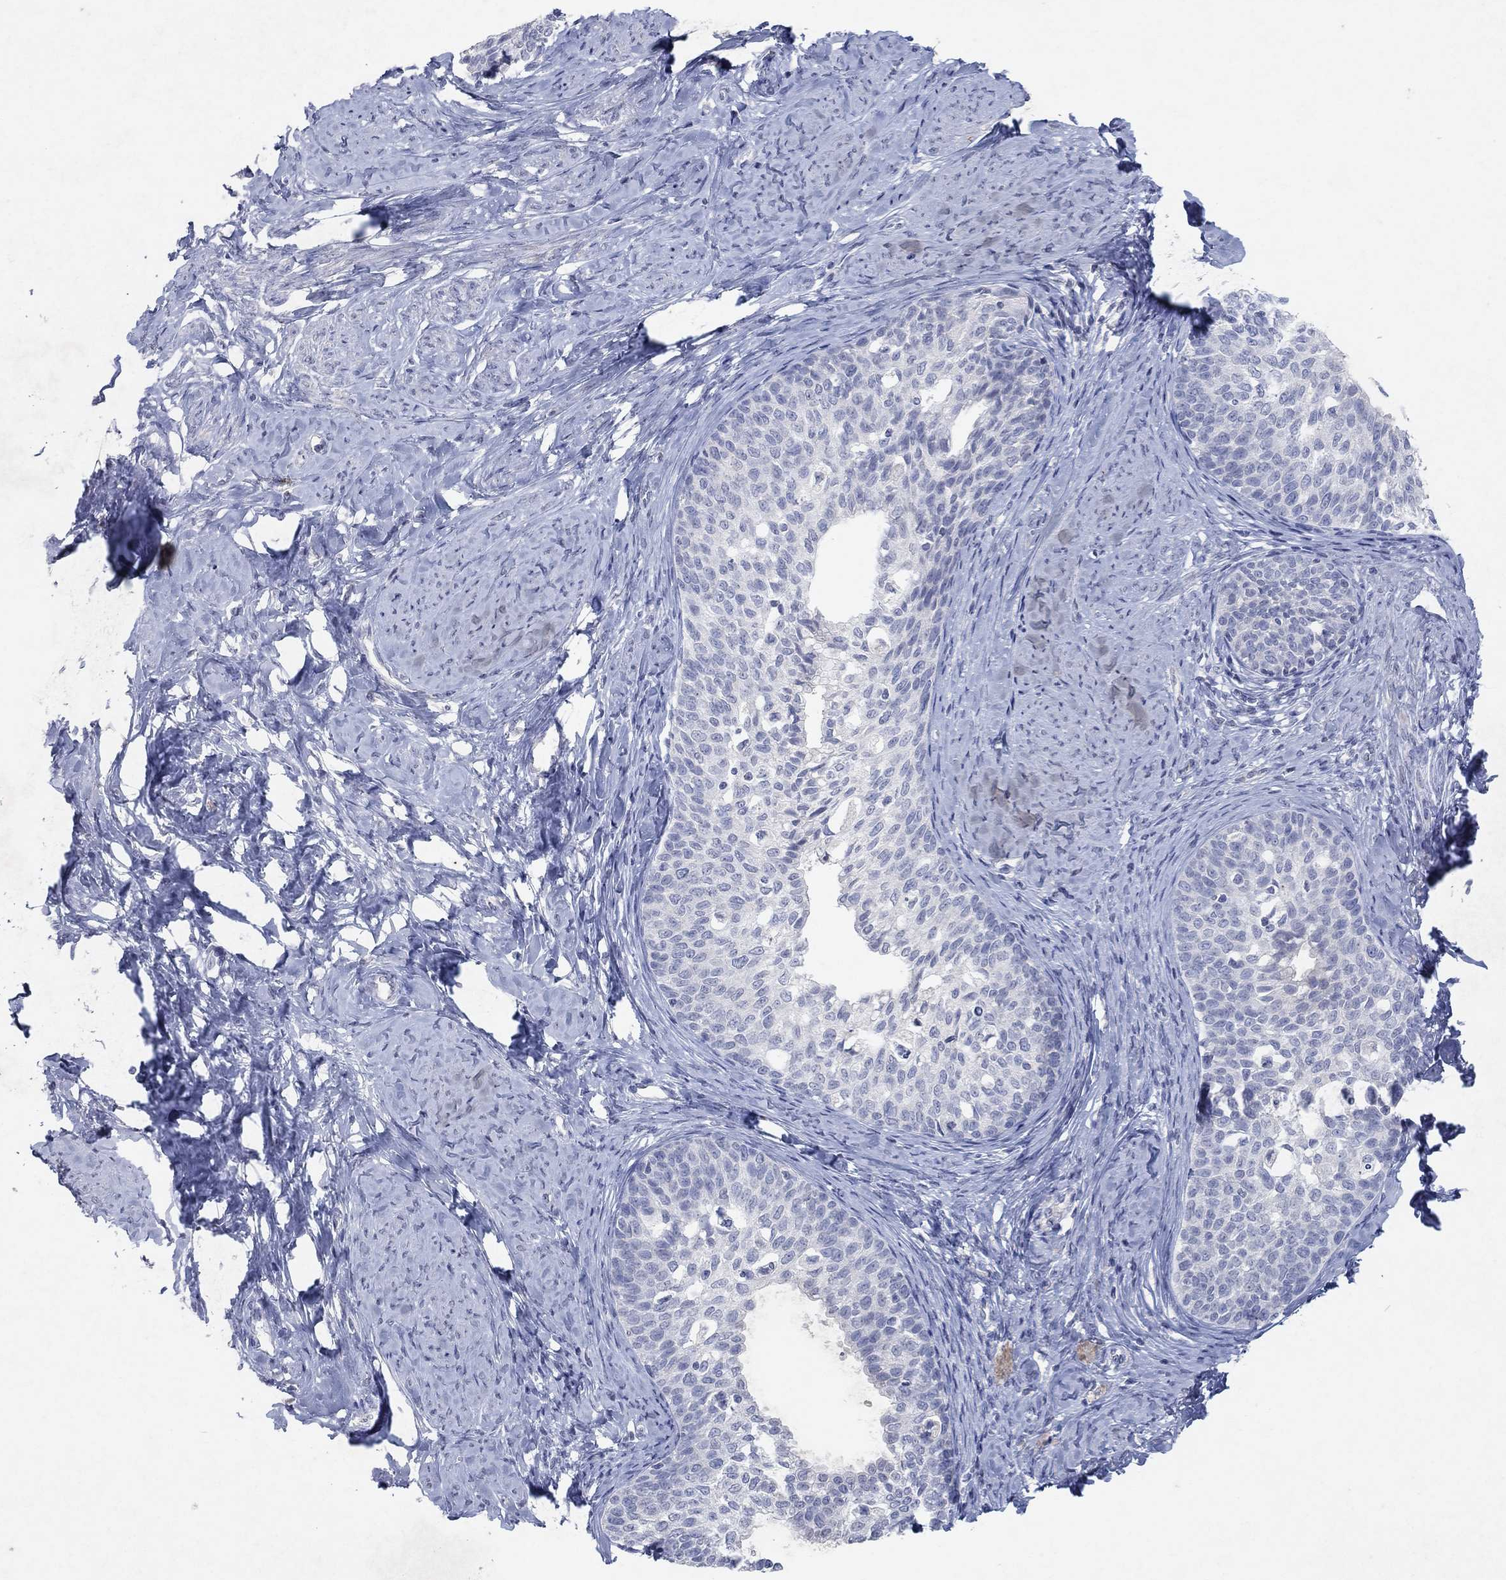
{"staining": {"intensity": "negative", "quantity": "none", "location": "none"}, "tissue": "cervical cancer", "cell_type": "Tumor cells", "image_type": "cancer", "snomed": [{"axis": "morphology", "description": "Squamous cell carcinoma, NOS"}, {"axis": "topography", "description": "Cervix"}], "caption": "Histopathology image shows no protein expression in tumor cells of cervical cancer tissue.", "gene": "KRT40", "patient": {"sex": "female", "age": 51}}